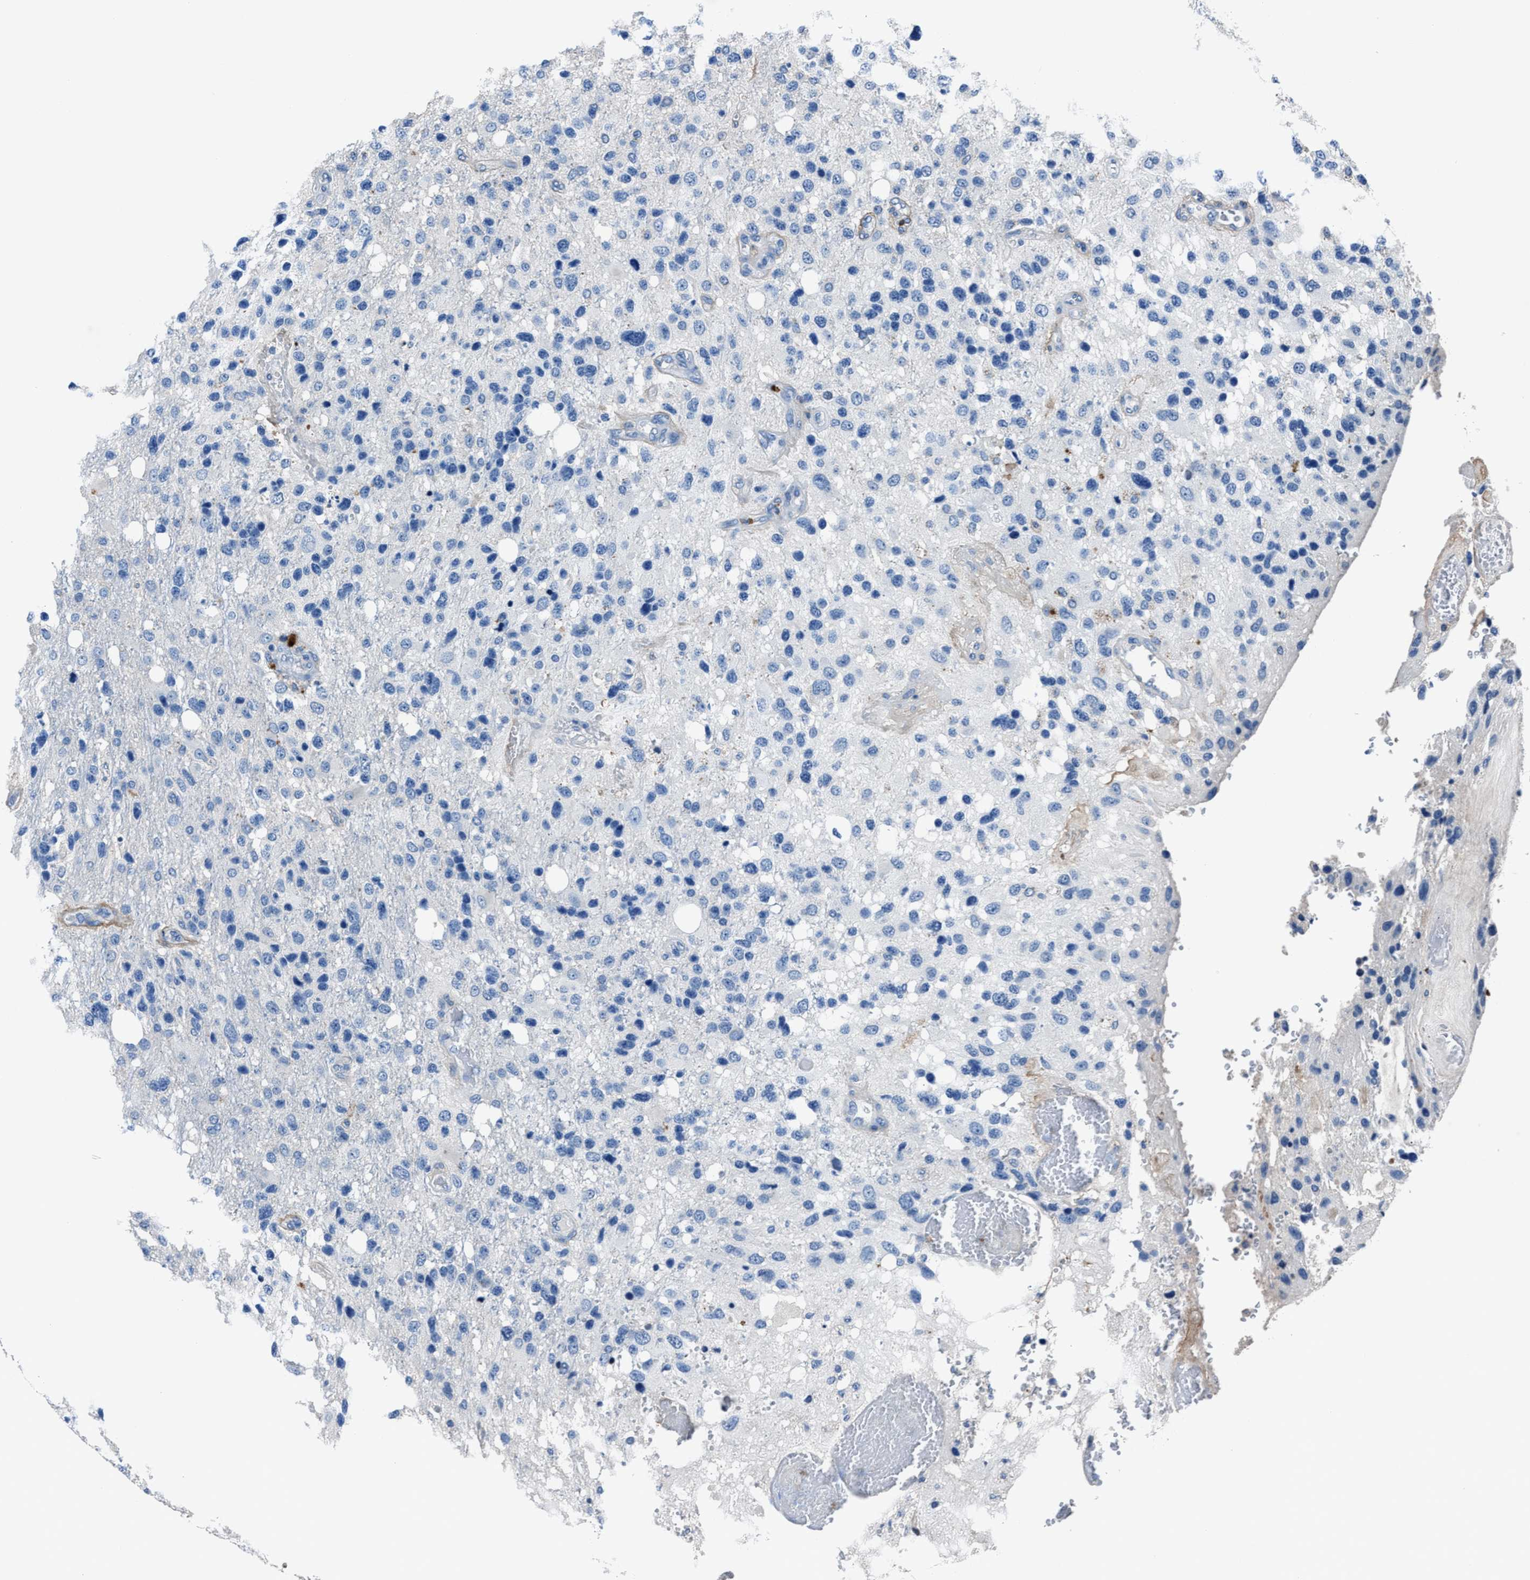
{"staining": {"intensity": "negative", "quantity": "none", "location": "none"}, "tissue": "glioma", "cell_type": "Tumor cells", "image_type": "cancer", "snomed": [{"axis": "morphology", "description": "Glioma, malignant, High grade"}, {"axis": "topography", "description": "Brain"}], "caption": "Glioma was stained to show a protein in brown. There is no significant staining in tumor cells.", "gene": "FGL2", "patient": {"sex": "female", "age": 58}}